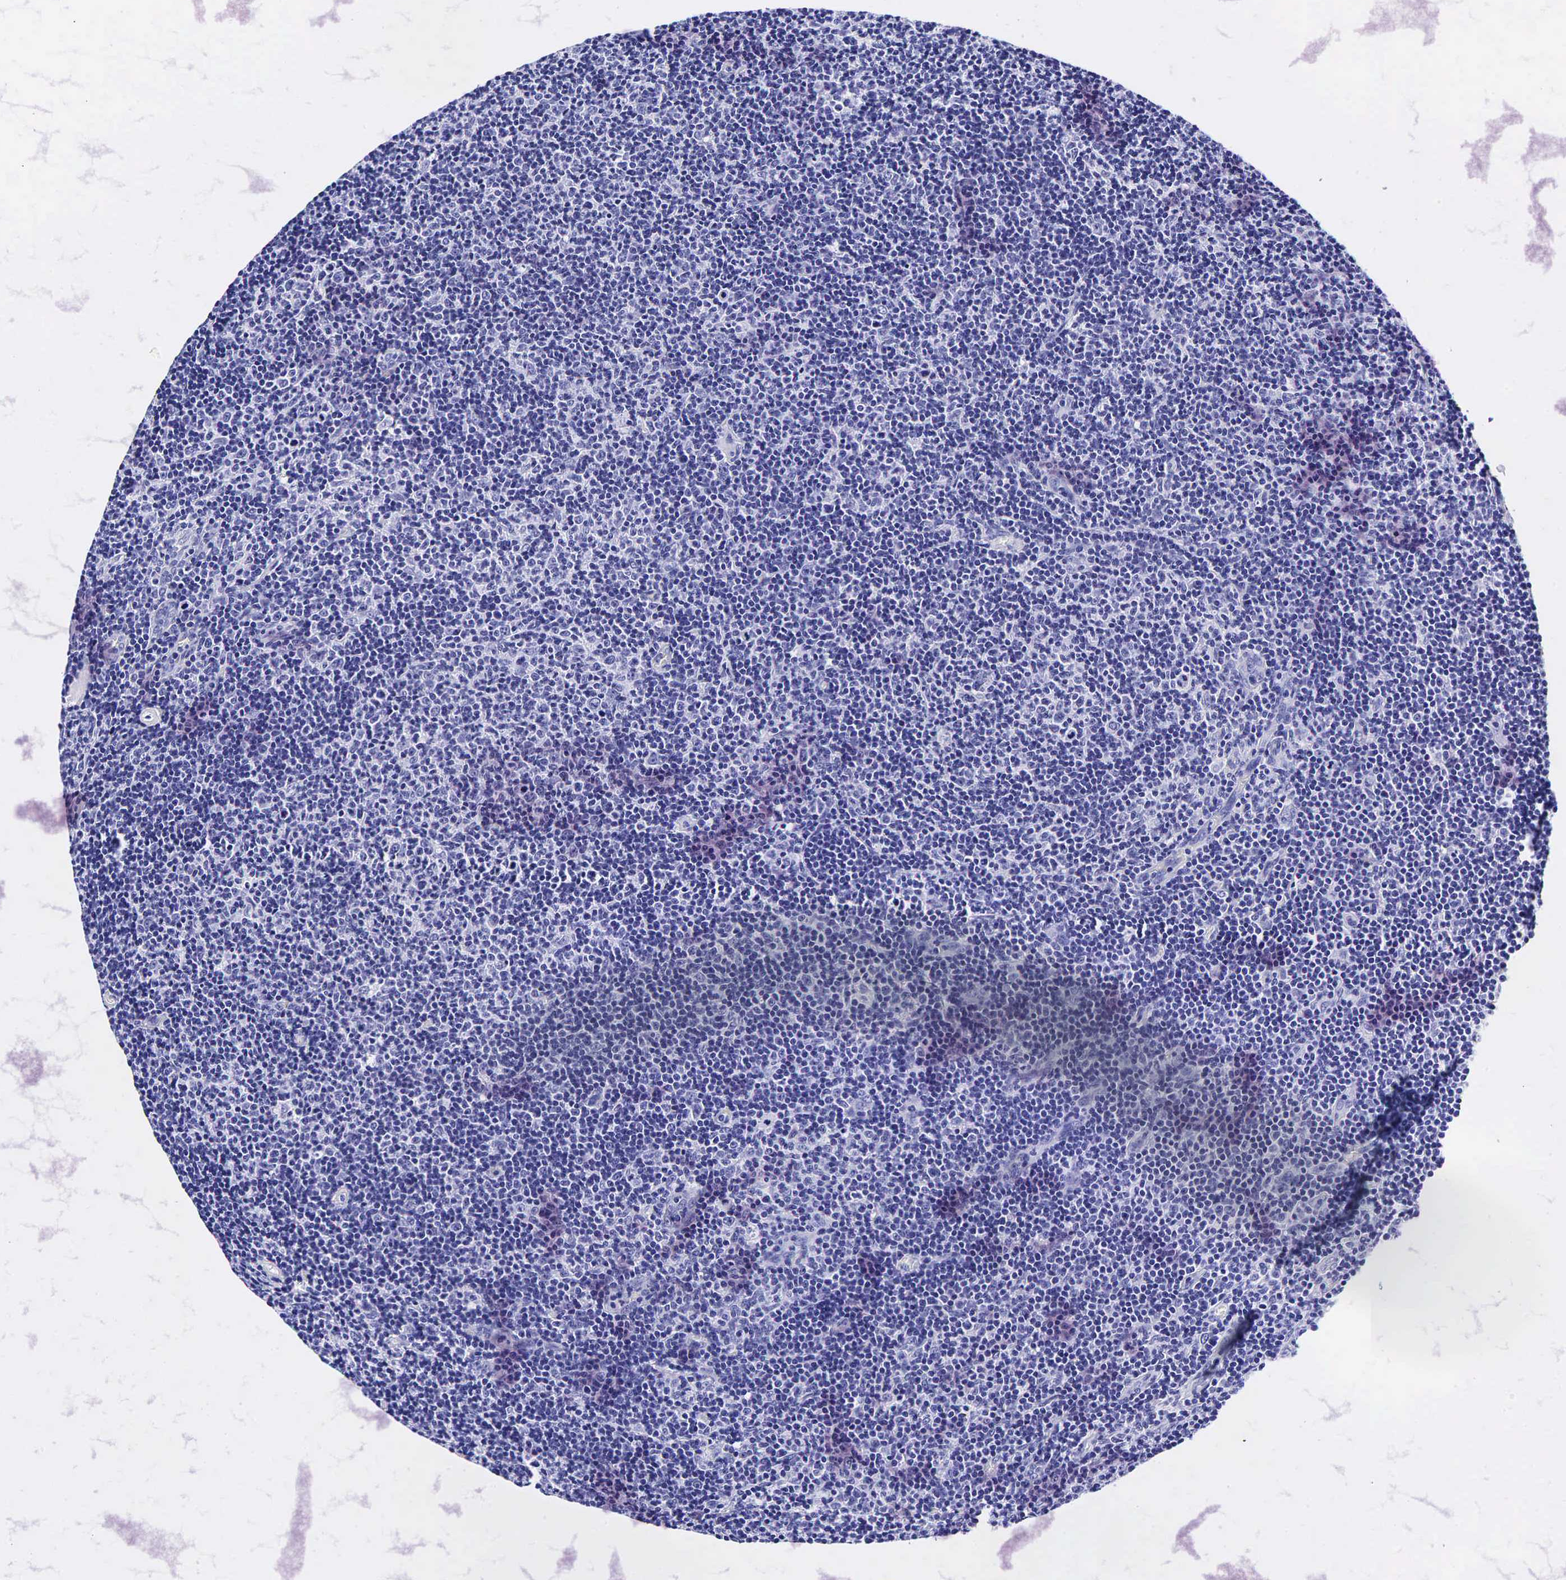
{"staining": {"intensity": "negative", "quantity": "none", "location": "none"}, "tissue": "lymphoma", "cell_type": "Tumor cells", "image_type": "cancer", "snomed": [{"axis": "morphology", "description": "Malignant lymphoma, non-Hodgkin's type, Low grade"}, {"axis": "topography", "description": "Lymph node"}], "caption": "This histopathology image is of malignant lymphoma, non-Hodgkin's type (low-grade) stained with immunohistochemistry (IHC) to label a protein in brown with the nuclei are counter-stained blue. There is no staining in tumor cells.", "gene": "GCG", "patient": {"sex": "male", "age": 49}}